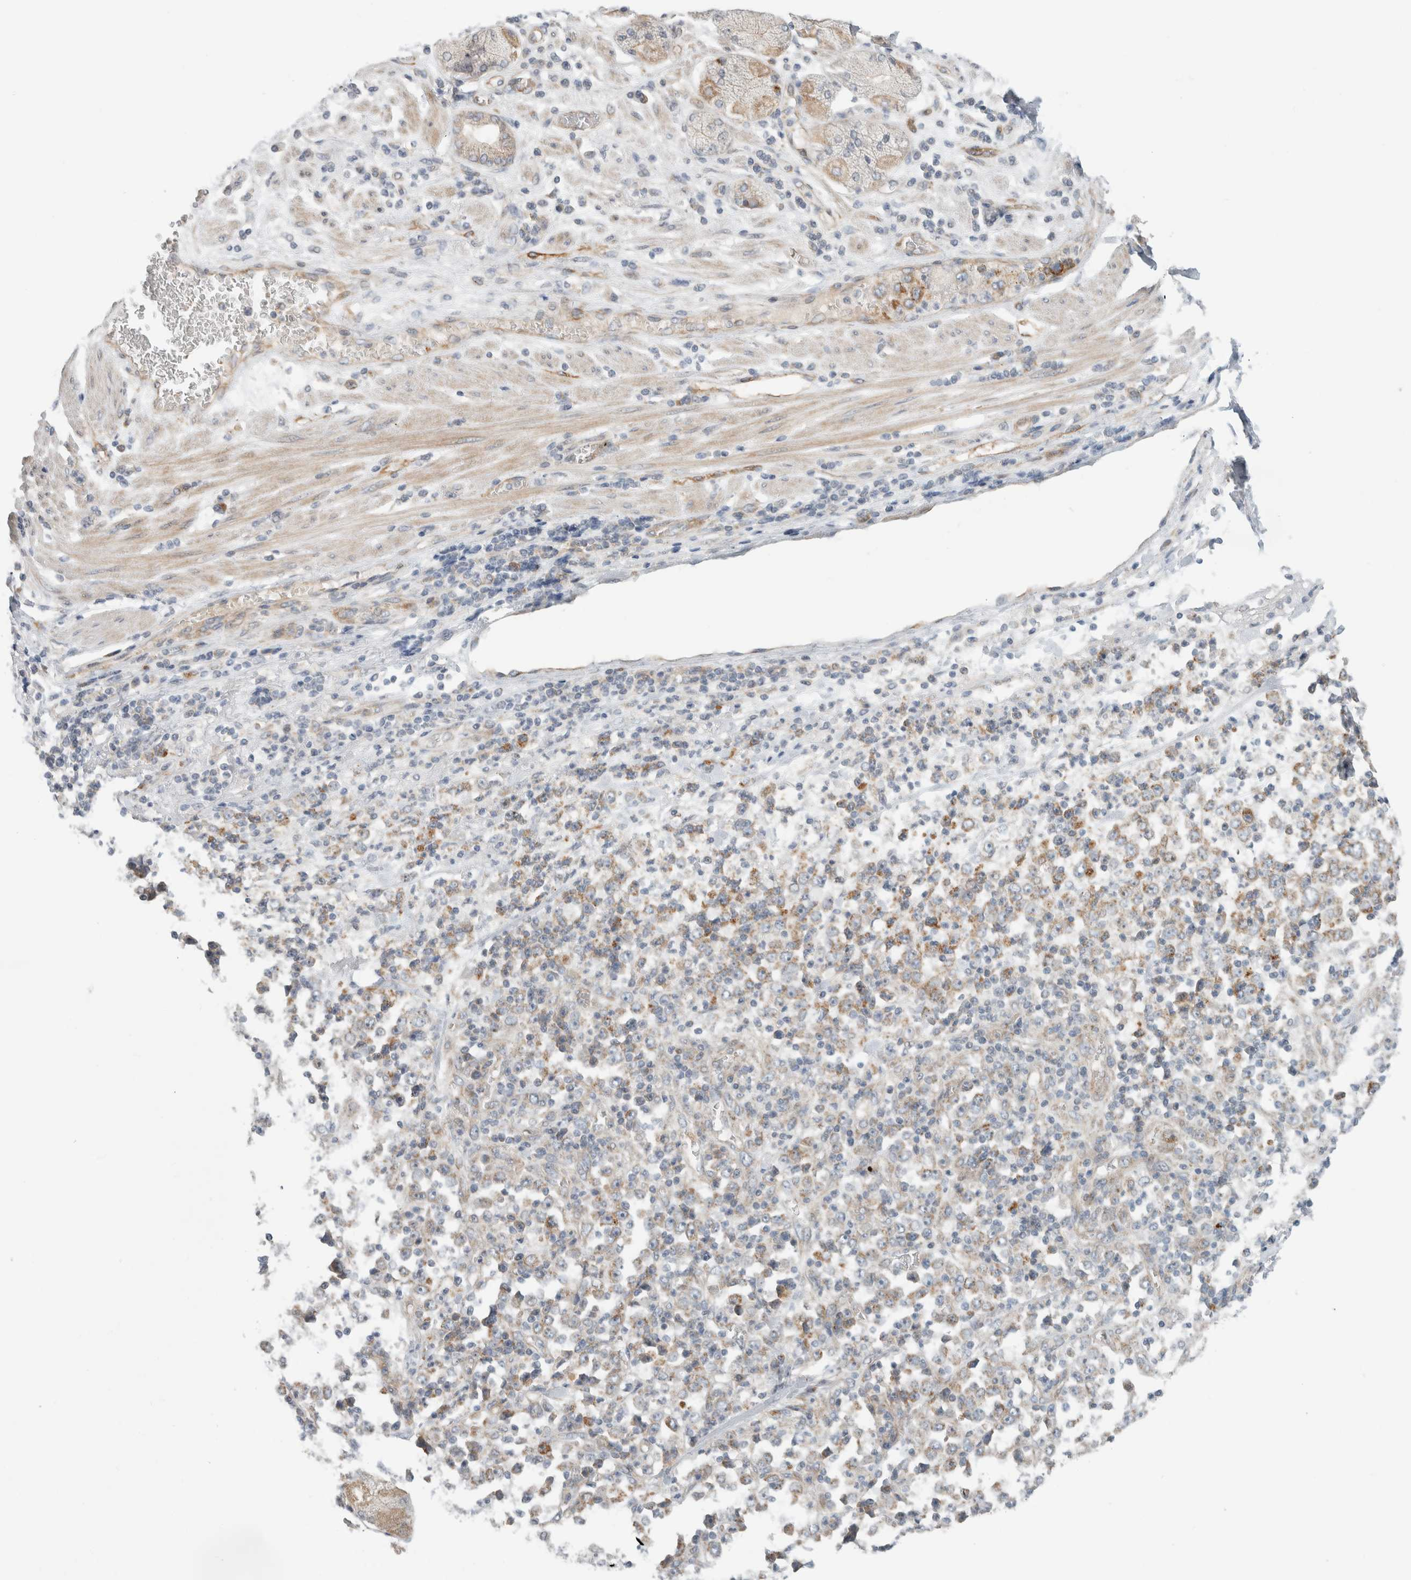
{"staining": {"intensity": "moderate", "quantity": ">75%", "location": "cytoplasmic/membranous"}, "tissue": "stomach cancer", "cell_type": "Tumor cells", "image_type": "cancer", "snomed": [{"axis": "morphology", "description": "Normal tissue, NOS"}, {"axis": "morphology", "description": "Adenocarcinoma, NOS"}, {"axis": "topography", "description": "Stomach, upper"}, {"axis": "topography", "description": "Stomach"}], "caption": "Stomach cancer stained for a protein exhibits moderate cytoplasmic/membranous positivity in tumor cells. The protein of interest is stained brown, and the nuclei are stained in blue (DAB IHC with brightfield microscopy, high magnification).", "gene": "KPNA5", "patient": {"sex": "male", "age": 59}}